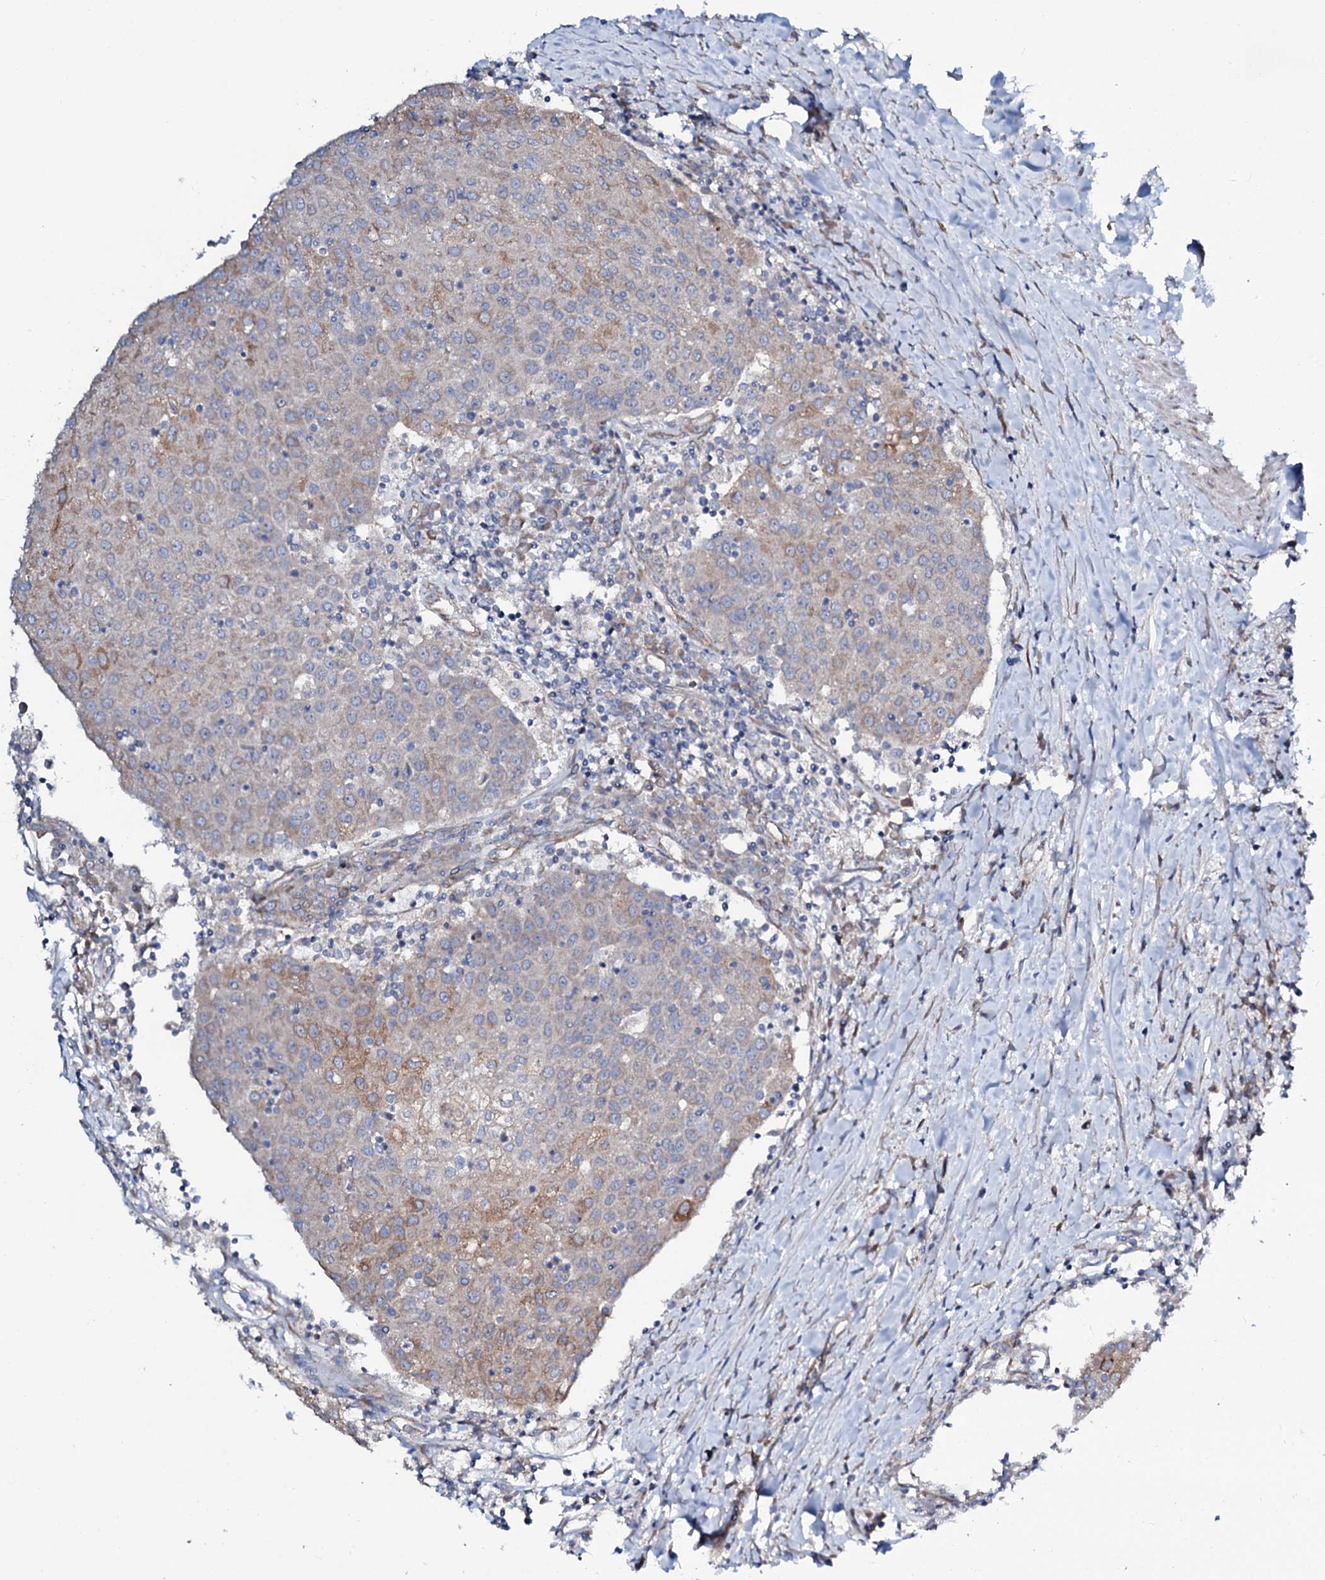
{"staining": {"intensity": "moderate", "quantity": "<25%", "location": "cytoplasmic/membranous"}, "tissue": "urothelial cancer", "cell_type": "Tumor cells", "image_type": "cancer", "snomed": [{"axis": "morphology", "description": "Urothelial carcinoma, High grade"}, {"axis": "topography", "description": "Urinary bladder"}], "caption": "Protein analysis of urothelial cancer tissue demonstrates moderate cytoplasmic/membranous expression in approximately <25% of tumor cells.", "gene": "STARD13", "patient": {"sex": "female", "age": 85}}